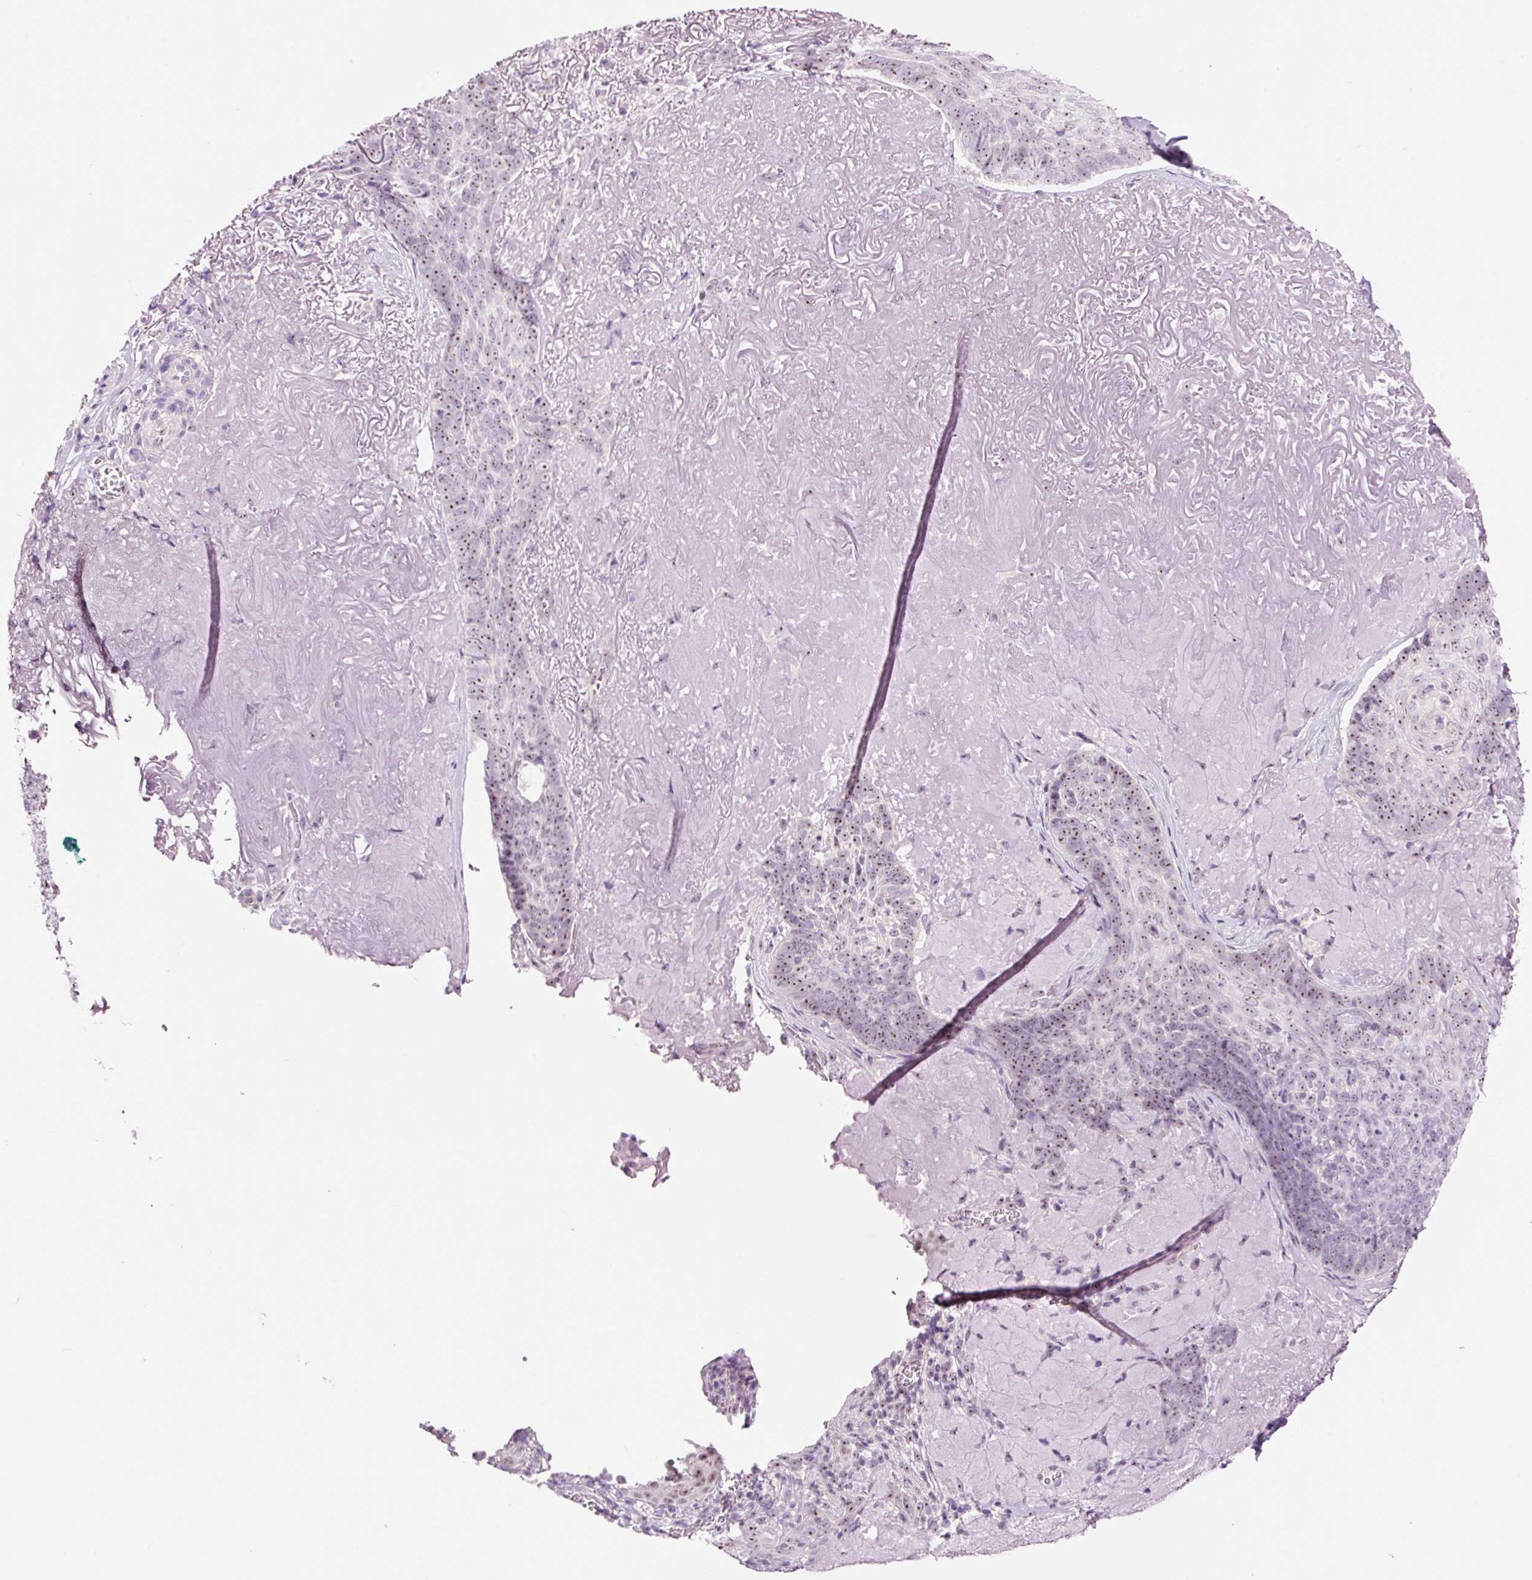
{"staining": {"intensity": "moderate", "quantity": "25%-75%", "location": "nuclear"}, "tissue": "skin cancer", "cell_type": "Tumor cells", "image_type": "cancer", "snomed": [{"axis": "morphology", "description": "Basal cell carcinoma"}, {"axis": "topography", "description": "Skin"}, {"axis": "topography", "description": "Skin of face"}], "caption": "Skin basal cell carcinoma stained for a protein shows moderate nuclear positivity in tumor cells.", "gene": "GCG", "patient": {"sex": "female", "age": 95}}